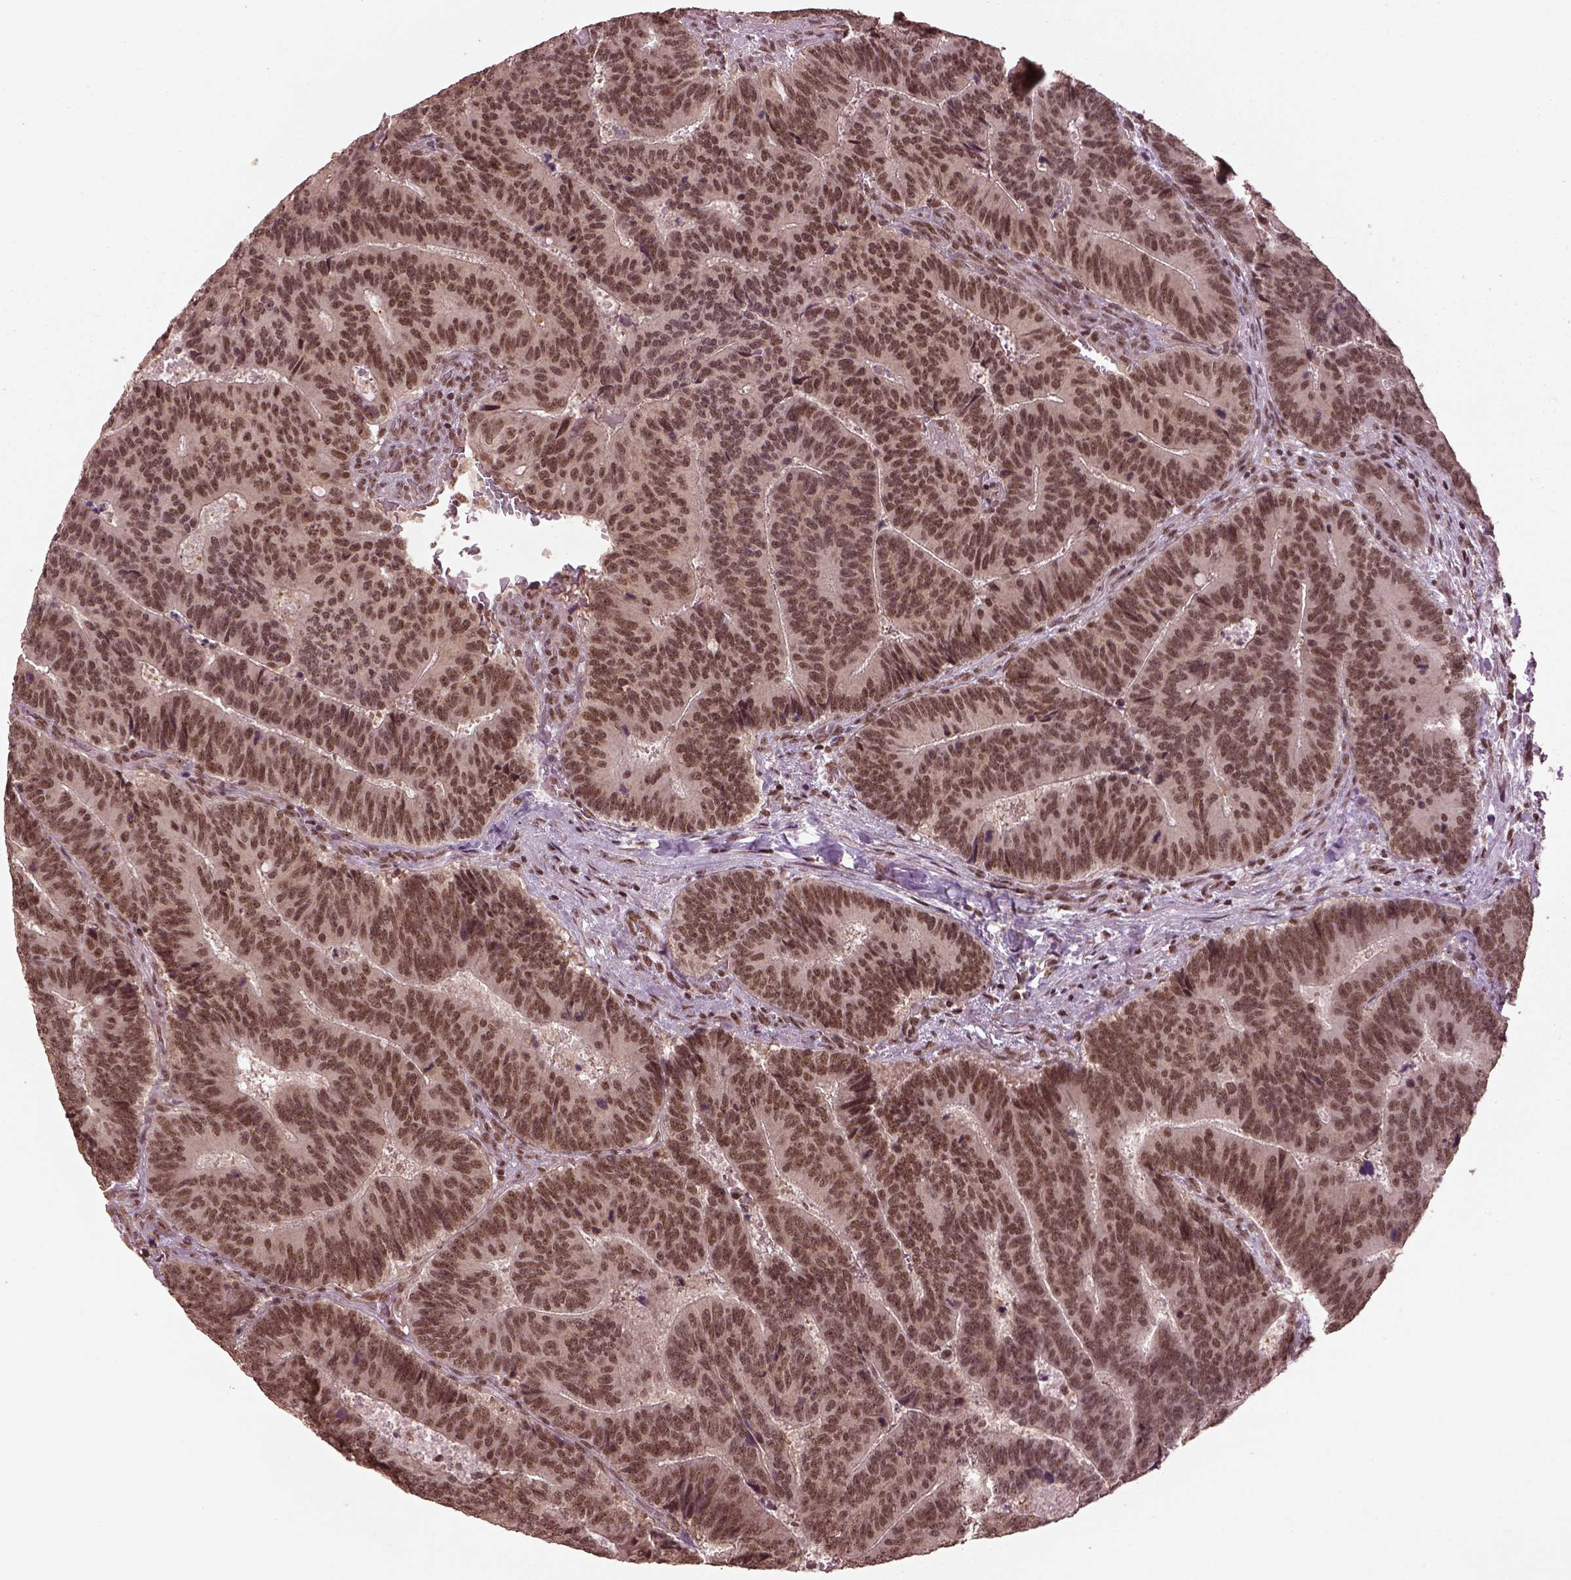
{"staining": {"intensity": "moderate", "quantity": ">75%", "location": "nuclear"}, "tissue": "colorectal cancer", "cell_type": "Tumor cells", "image_type": "cancer", "snomed": [{"axis": "morphology", "description": "Adenocarcinoma, NOS"}, {"axis": "topography", "description": "Colon"}], "caption": "Immunohistochemical staining of human colorectal cancer displays moderate nuclear protein staining in about >75% of tumor cells.", "gene": "BRD9", "patient": {"sex": "female", "age": 82}}